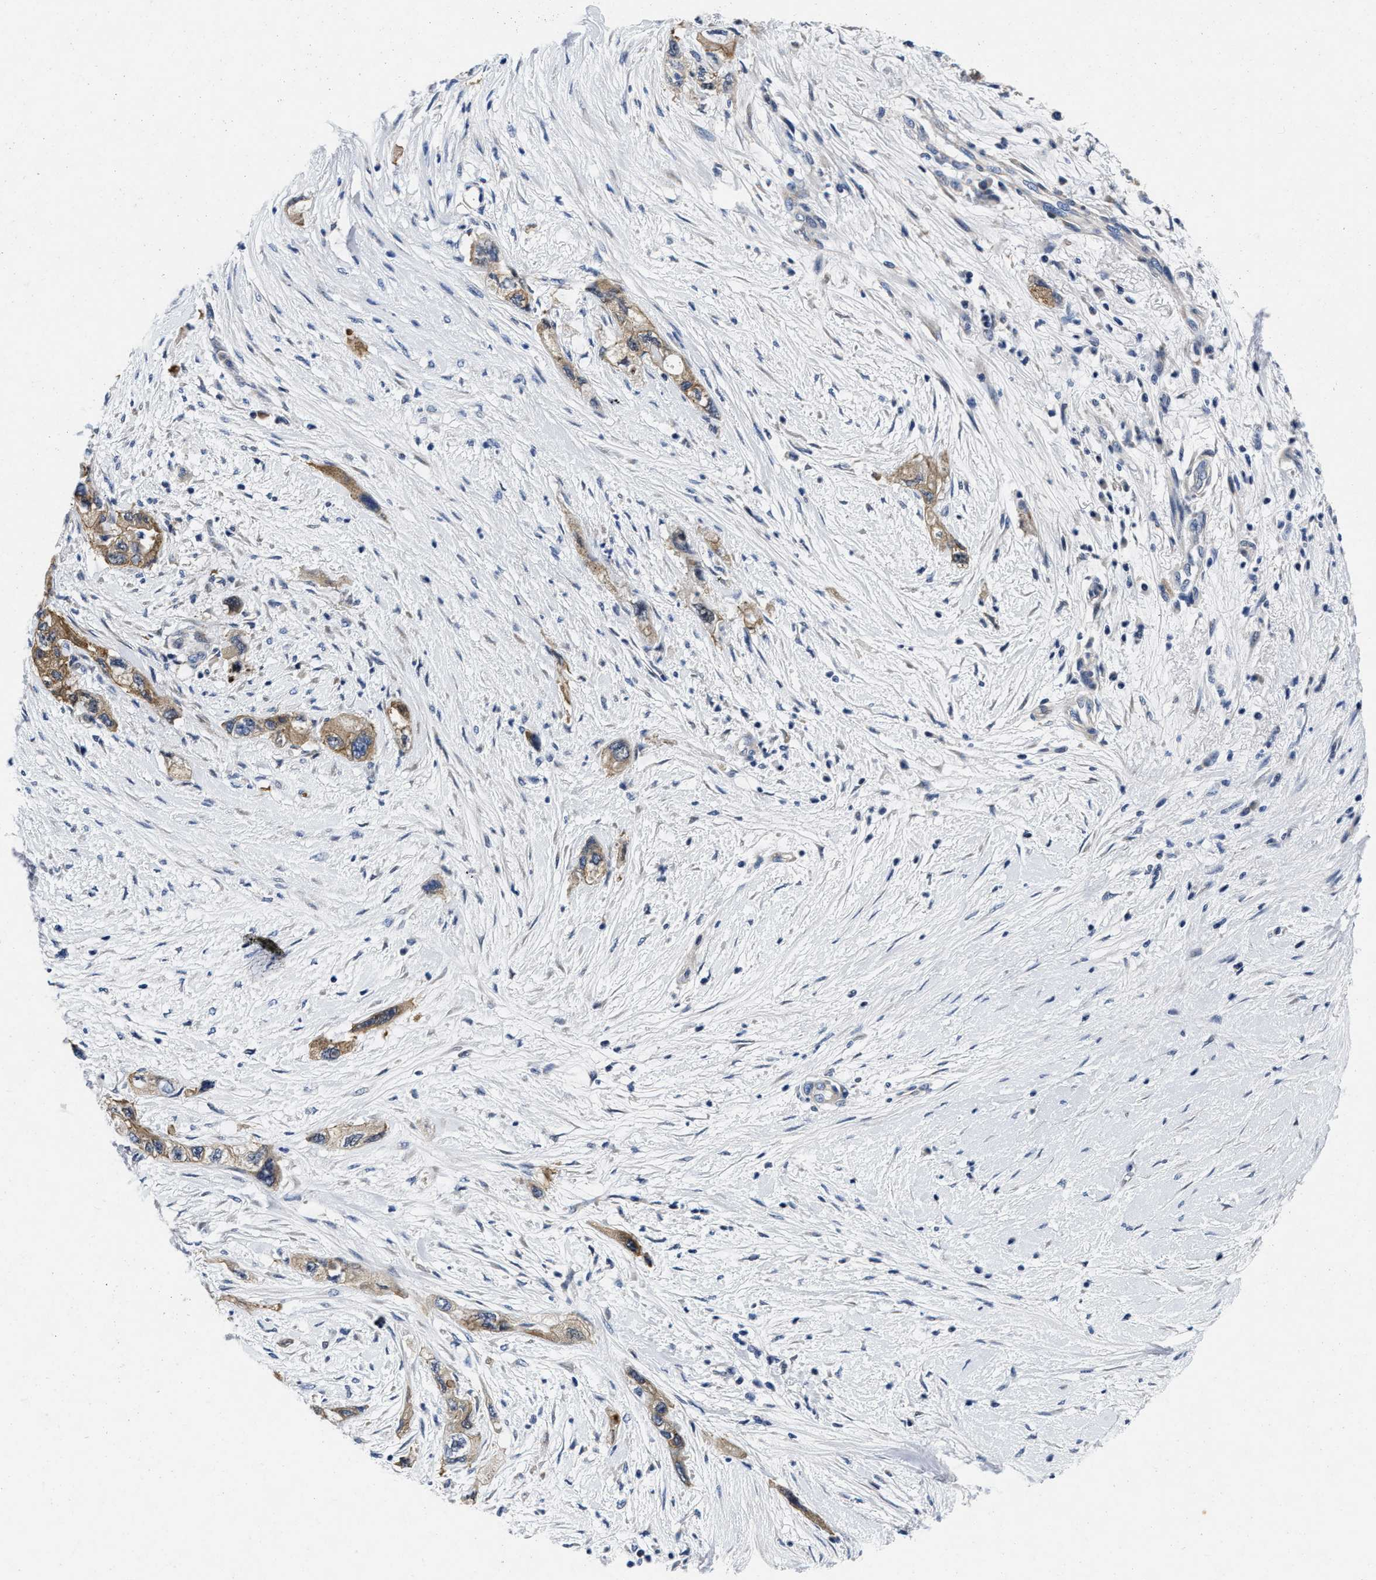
{"staining": {"intensity": "moderate", "quantity": ">75%", "location": "cytoplasmic/membranous"}, "tissue": "pancreatic cancer", "cell_type": "Tumor cells", "image_type": "cancer", "snomed": [{"axis": "morphology", "description": "Adenocarcinoma, NOS"}, {"axis": "topography", "description": "Pancreas"}], "caption": "Immunohistochemical staining of adenocarcinoma (pancreatic) exhibits medium levels of moderate cytoplasmic/membranous protein expression in about >75% of tumor cells.", "gene": "LAD1", "patient": {"sex": "female", "age": 73}}